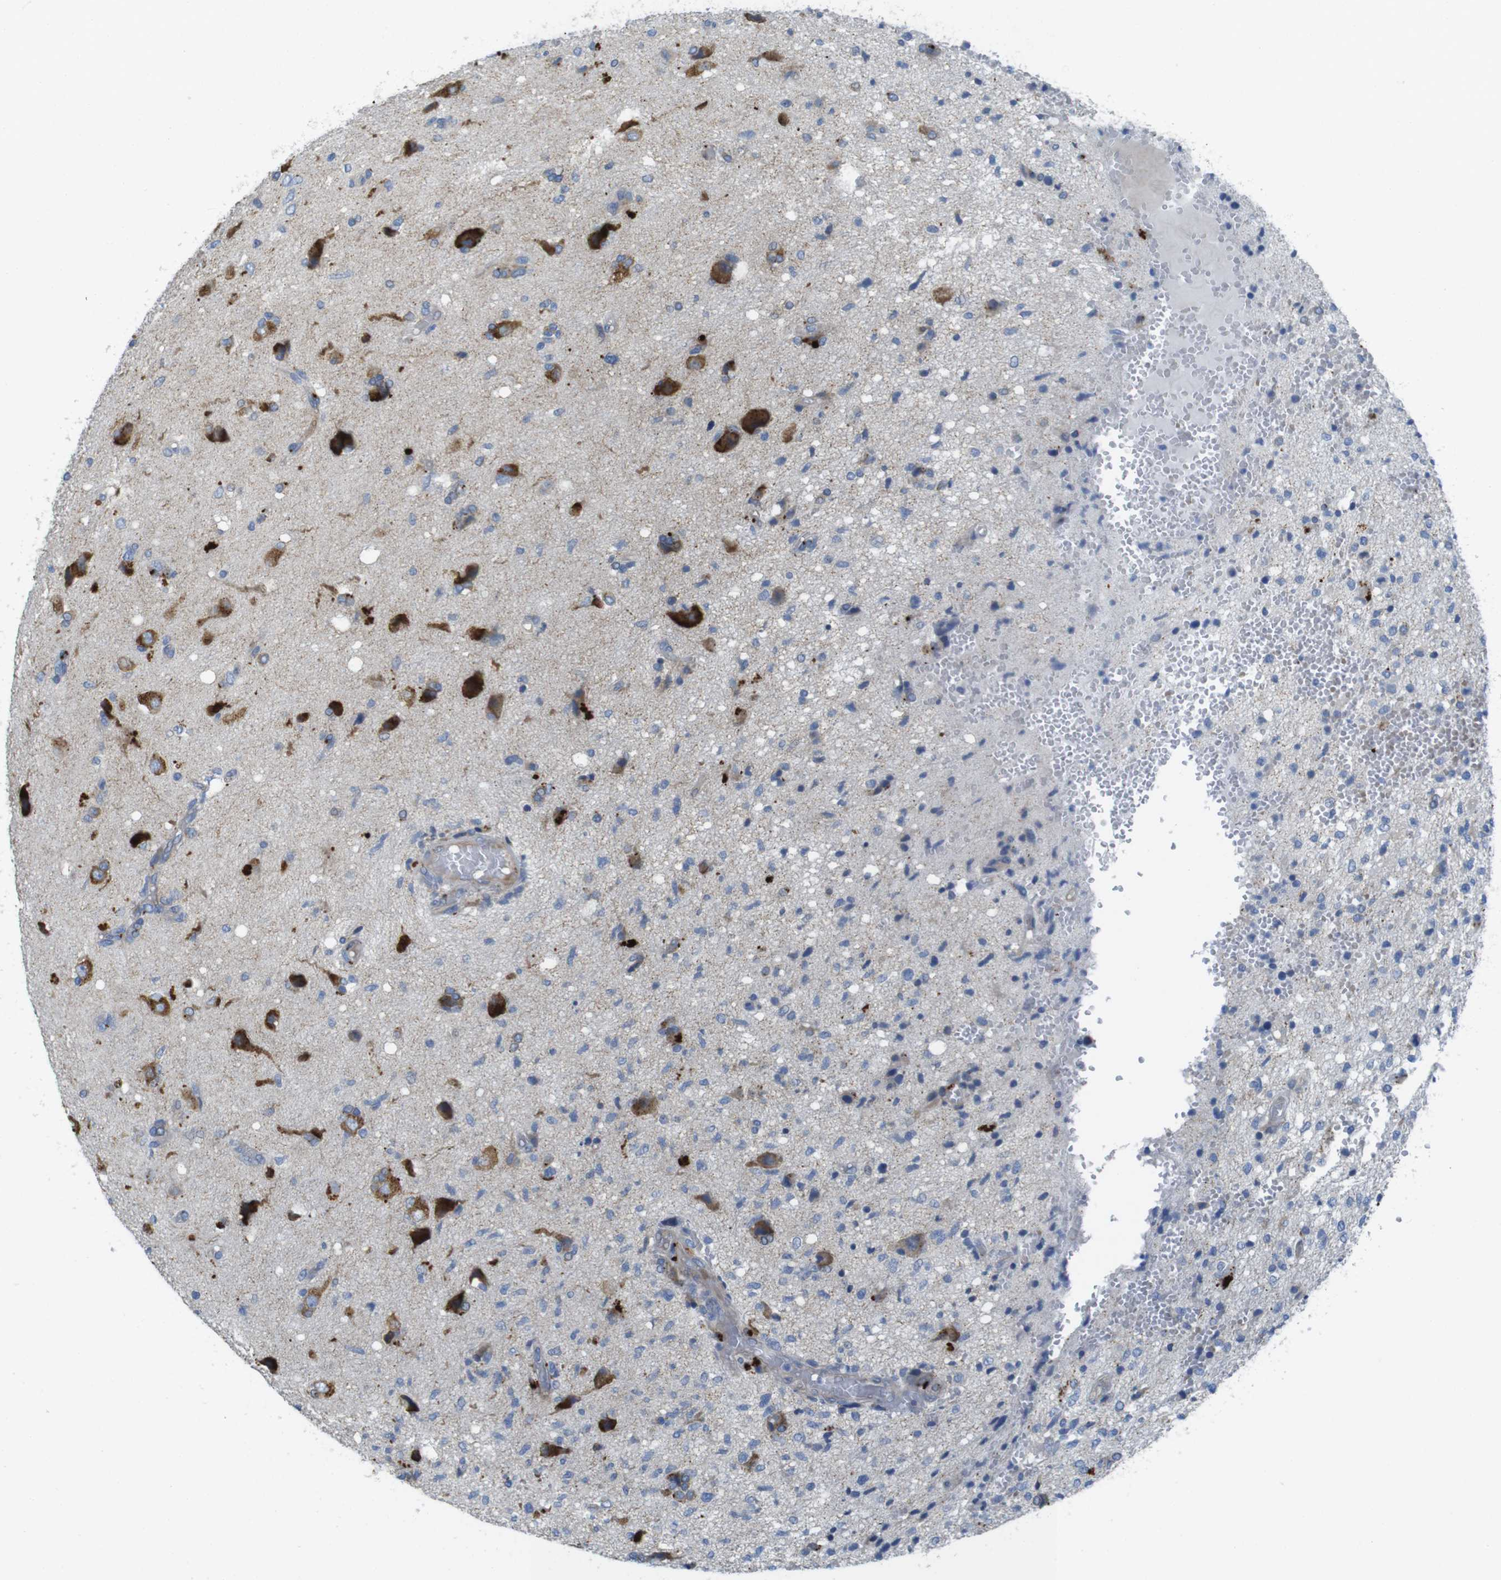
{"staining": {"intensity": "strong", "quantity": "25%-75%", "location": "cytoplasmic/membranous"}, "tissue": "glioma", "cell_type": "Tumor cells", "image_type": "cancer", "snomed": [{"axis": "morphology", "description": "Glioma, malignant, High grade"}, {"axis": "topography", "description": "Brain"}], "caption": "Tumor cells reveal high levels of strong cytoplasmic/membranous positivity in approximately 25%-75% of cells in glioma. Immunohistochemistry (ihc) stains the protein of interest in brown and the nuclei are stained blue.", "gene": "TMEM234", "patient": {"sex": "female", "age": 59}}